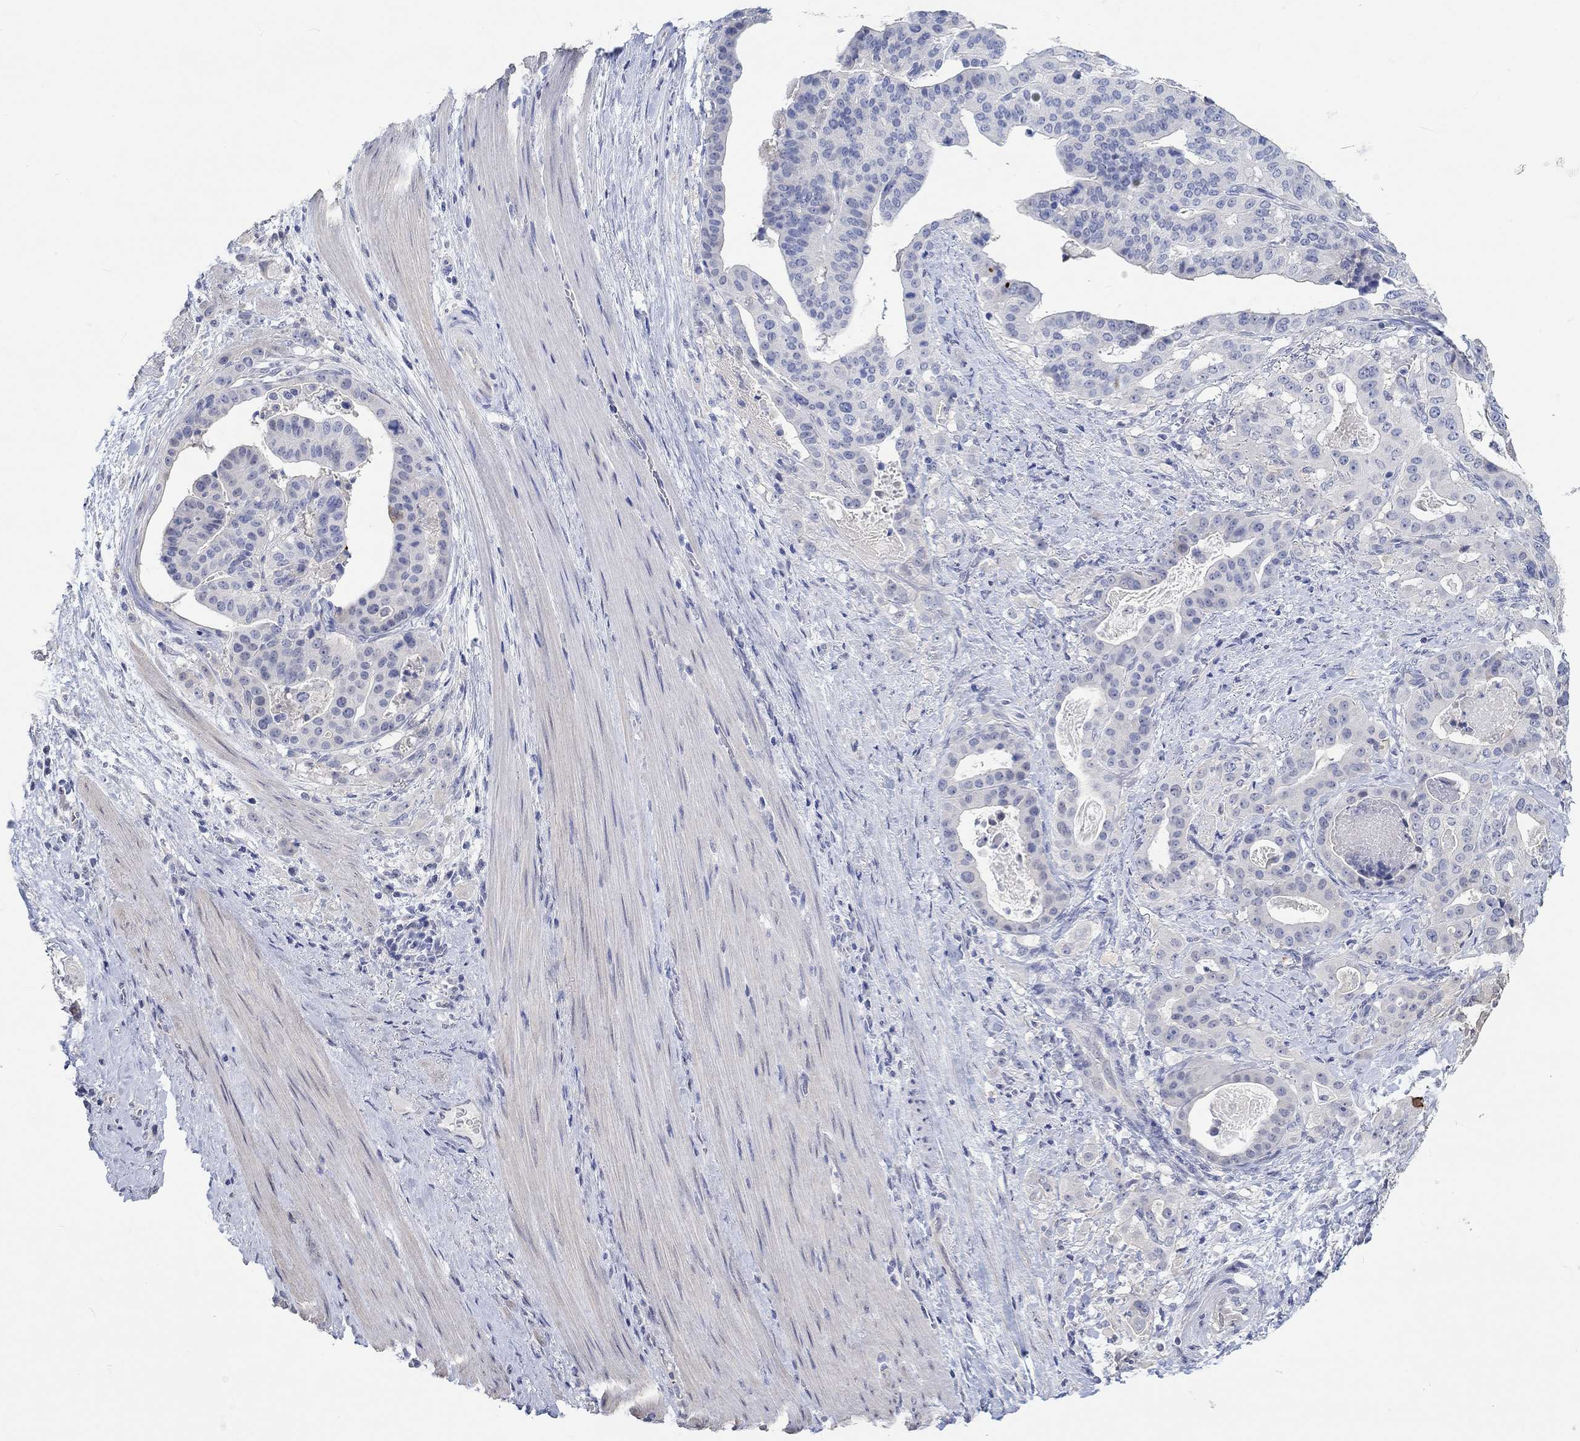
{"staining": {"intensity": "negative", "quantity": "none", "location": "none"}, "tissue": "stomach cancer", "cell_type": "Tumor cells", "image_type": "cancer", "snomed": [{"axis": "morphology", "description": "Adenocarcinoma, NOS"}, {"axis": "topography", "description": "Stomach"}], "caption": "This micrograph is of stomach cancer stained with immunohistochemistry (IHC) to label a protein in brown with the nuclei are counter-stained blue. There is no expression in tumor cells.", "gene": "PNMA5", "patient": {"sex": "male", "age": 48}}